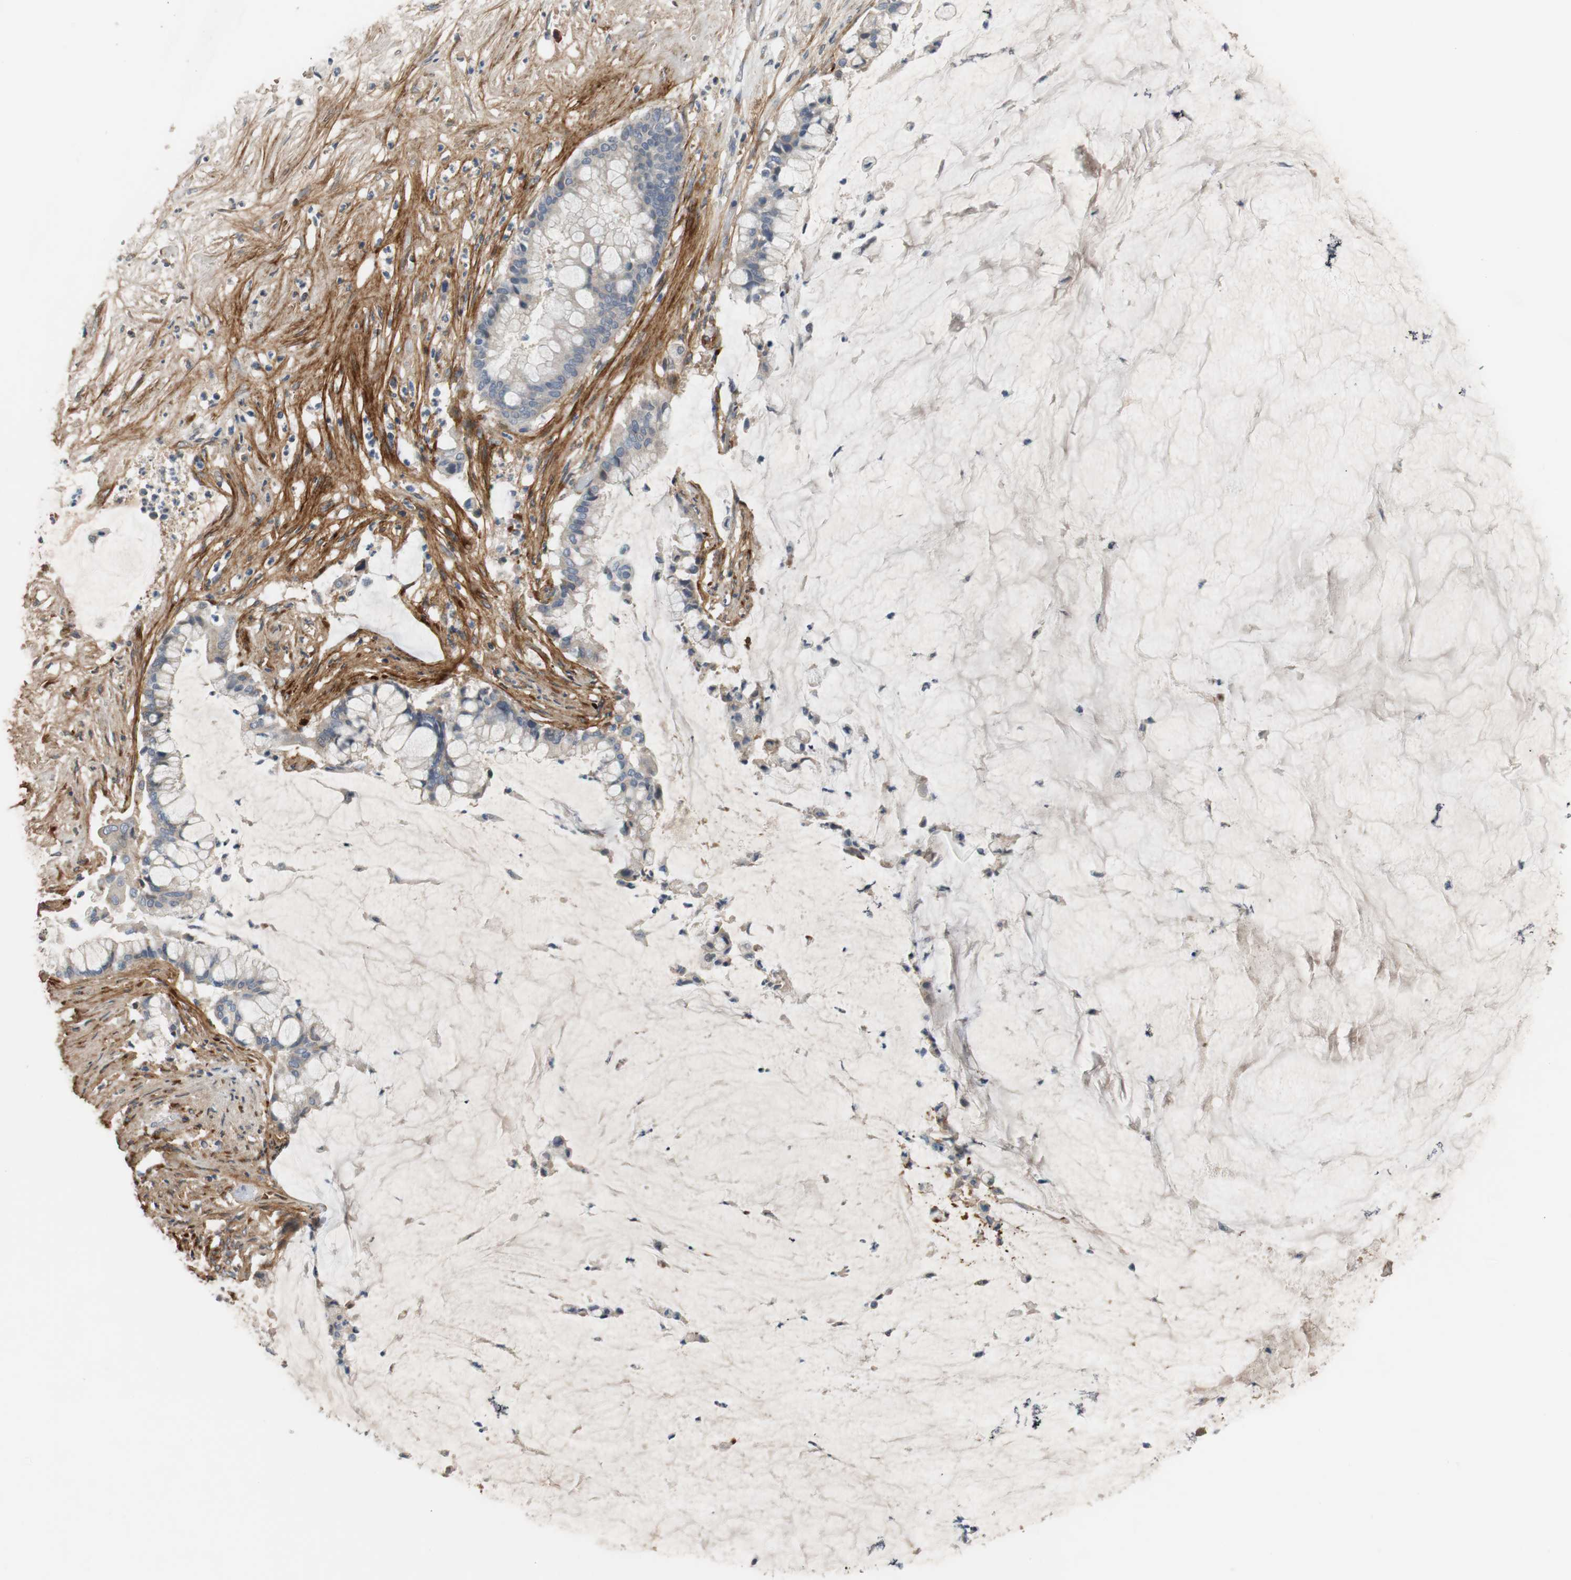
{"staining": {"intensity": "weak", "quantity": "25%-75%", "location": "cytoplasmic/membranous"}, "tissue": "pancreatic cancer", "cell_type": "Tumor cells", "image_type": "cancer", "snomed": [{"axis": "morphology", "description": "Adenocarcinoma, NOS"}, {"axis": "topography", "description": "Pancreas"}], "caption": "A micrograph showing weak cytoplasmic/membranous expression in approximately 25%-75% of tumor cells in pancreatic cancer, as visualized by brown immunohistochemical staining.", "gene": "COL12A1", "patient": {"sex": "male", "age": 41}}